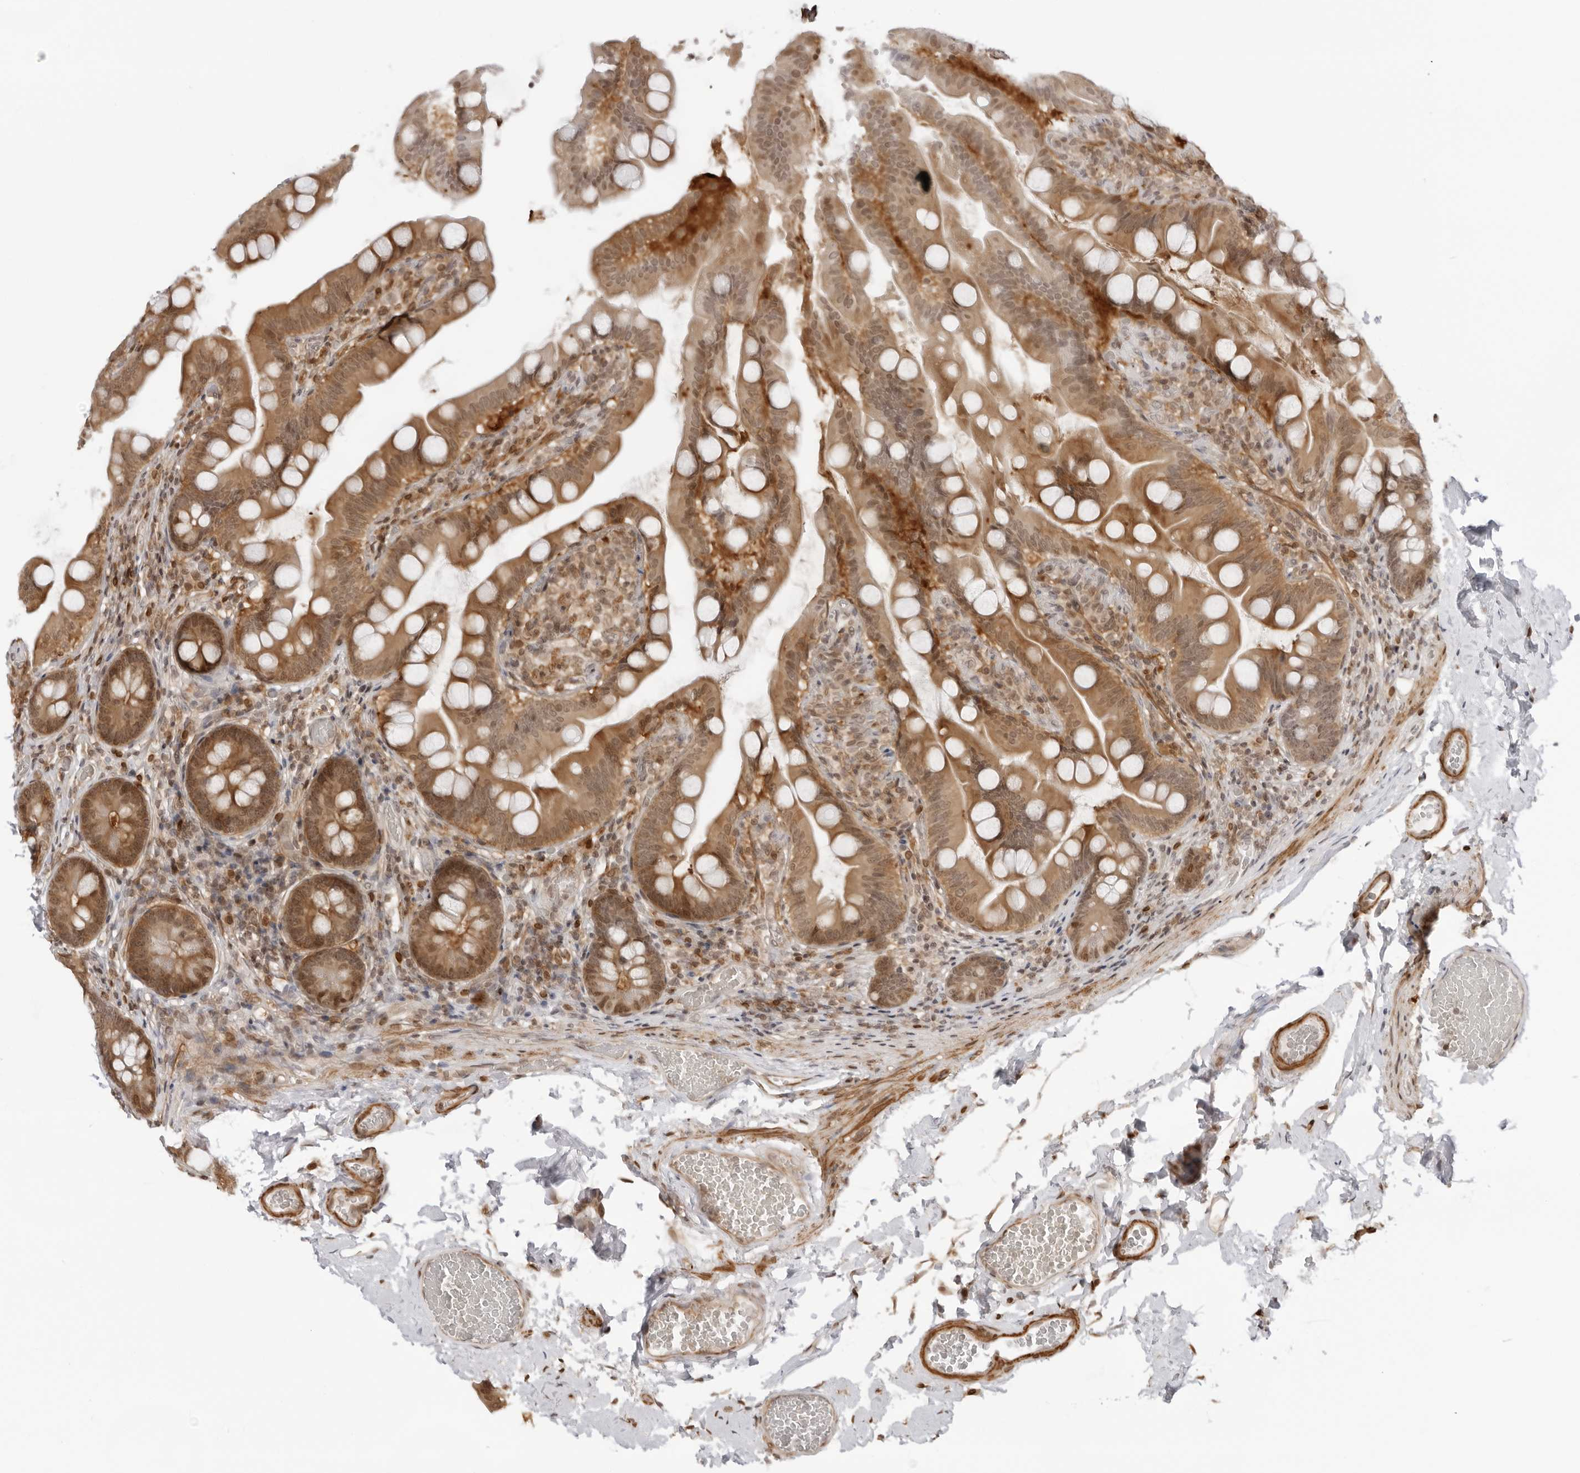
{"staining": {"intensity": "moderate", "quantity": ">75%", "location": "cytoplasmic/membranous,nuclear"}, "tissue": "small intestine", "cell_type": "Glandular cells", "image_type": "normal", "snomed": [{"axis": "morphology", "description": "Normal tissue, NOS"}, {"axis": "topography", "description": "Small intestine"}], "caption": "Protein staining reveals moderate cytoplasmic/membranous,nuclear staining in about >75% of glandular cells in normal small intestine.", "gene": "RNF146", "patient": {"sex": "female", "age": 56}}